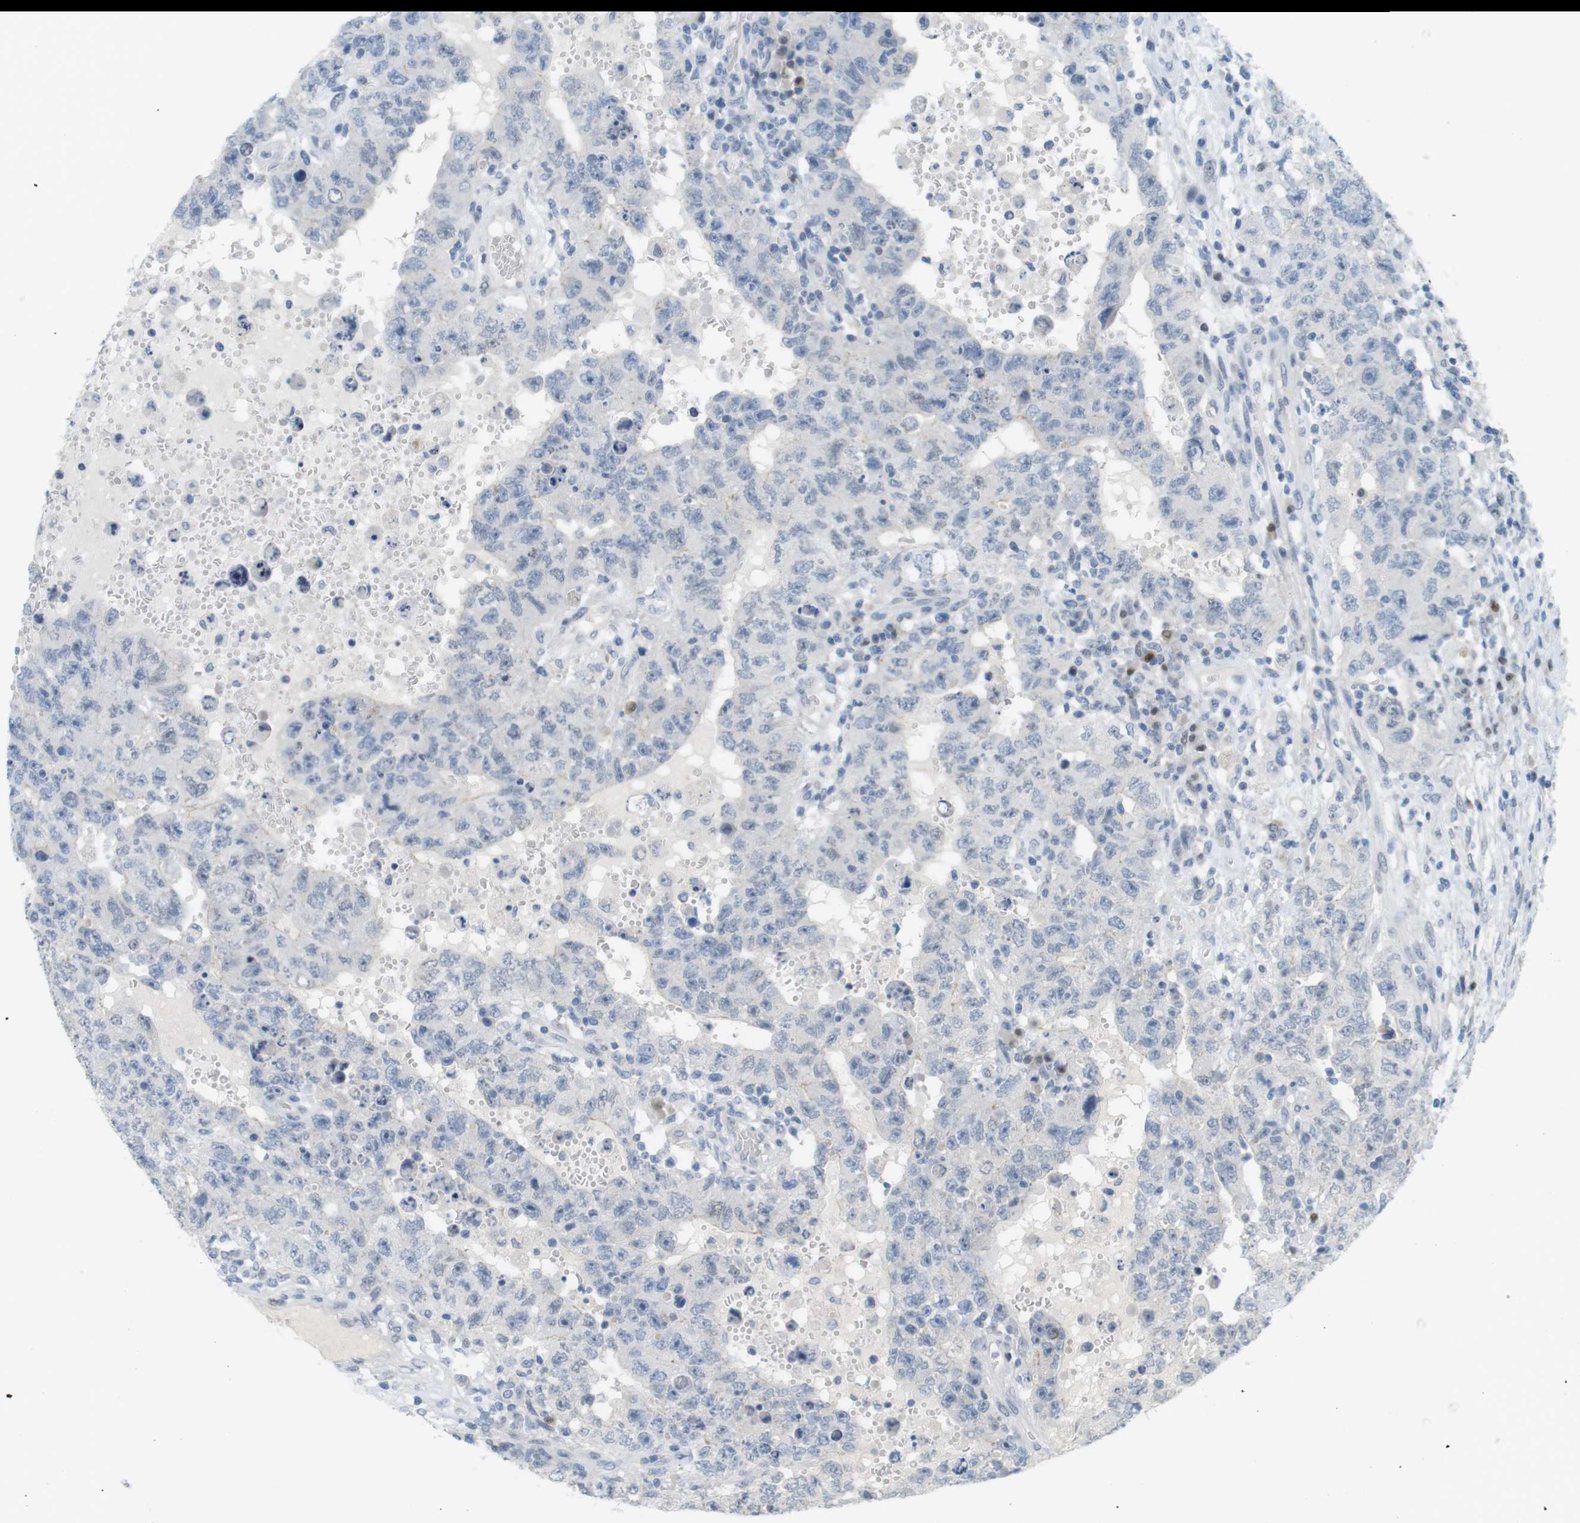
{"staining": {"intensity": "negative", "quantity": "none", "location": "none"}, "tissue": "testis cancer", "cell_type": "Tumor cells", "image_type": "cancer", "snomed": [{"axis": "morphology", "description": "Carcinoma, Embryonal, NOS"}, {"axis": "topography", "description": "Testis"}], "caption": "IHC of testis cancer displays no staining in tumor cells.", "gene": "CREB3L2", "patient": {"sex": "male", "age": 26}}